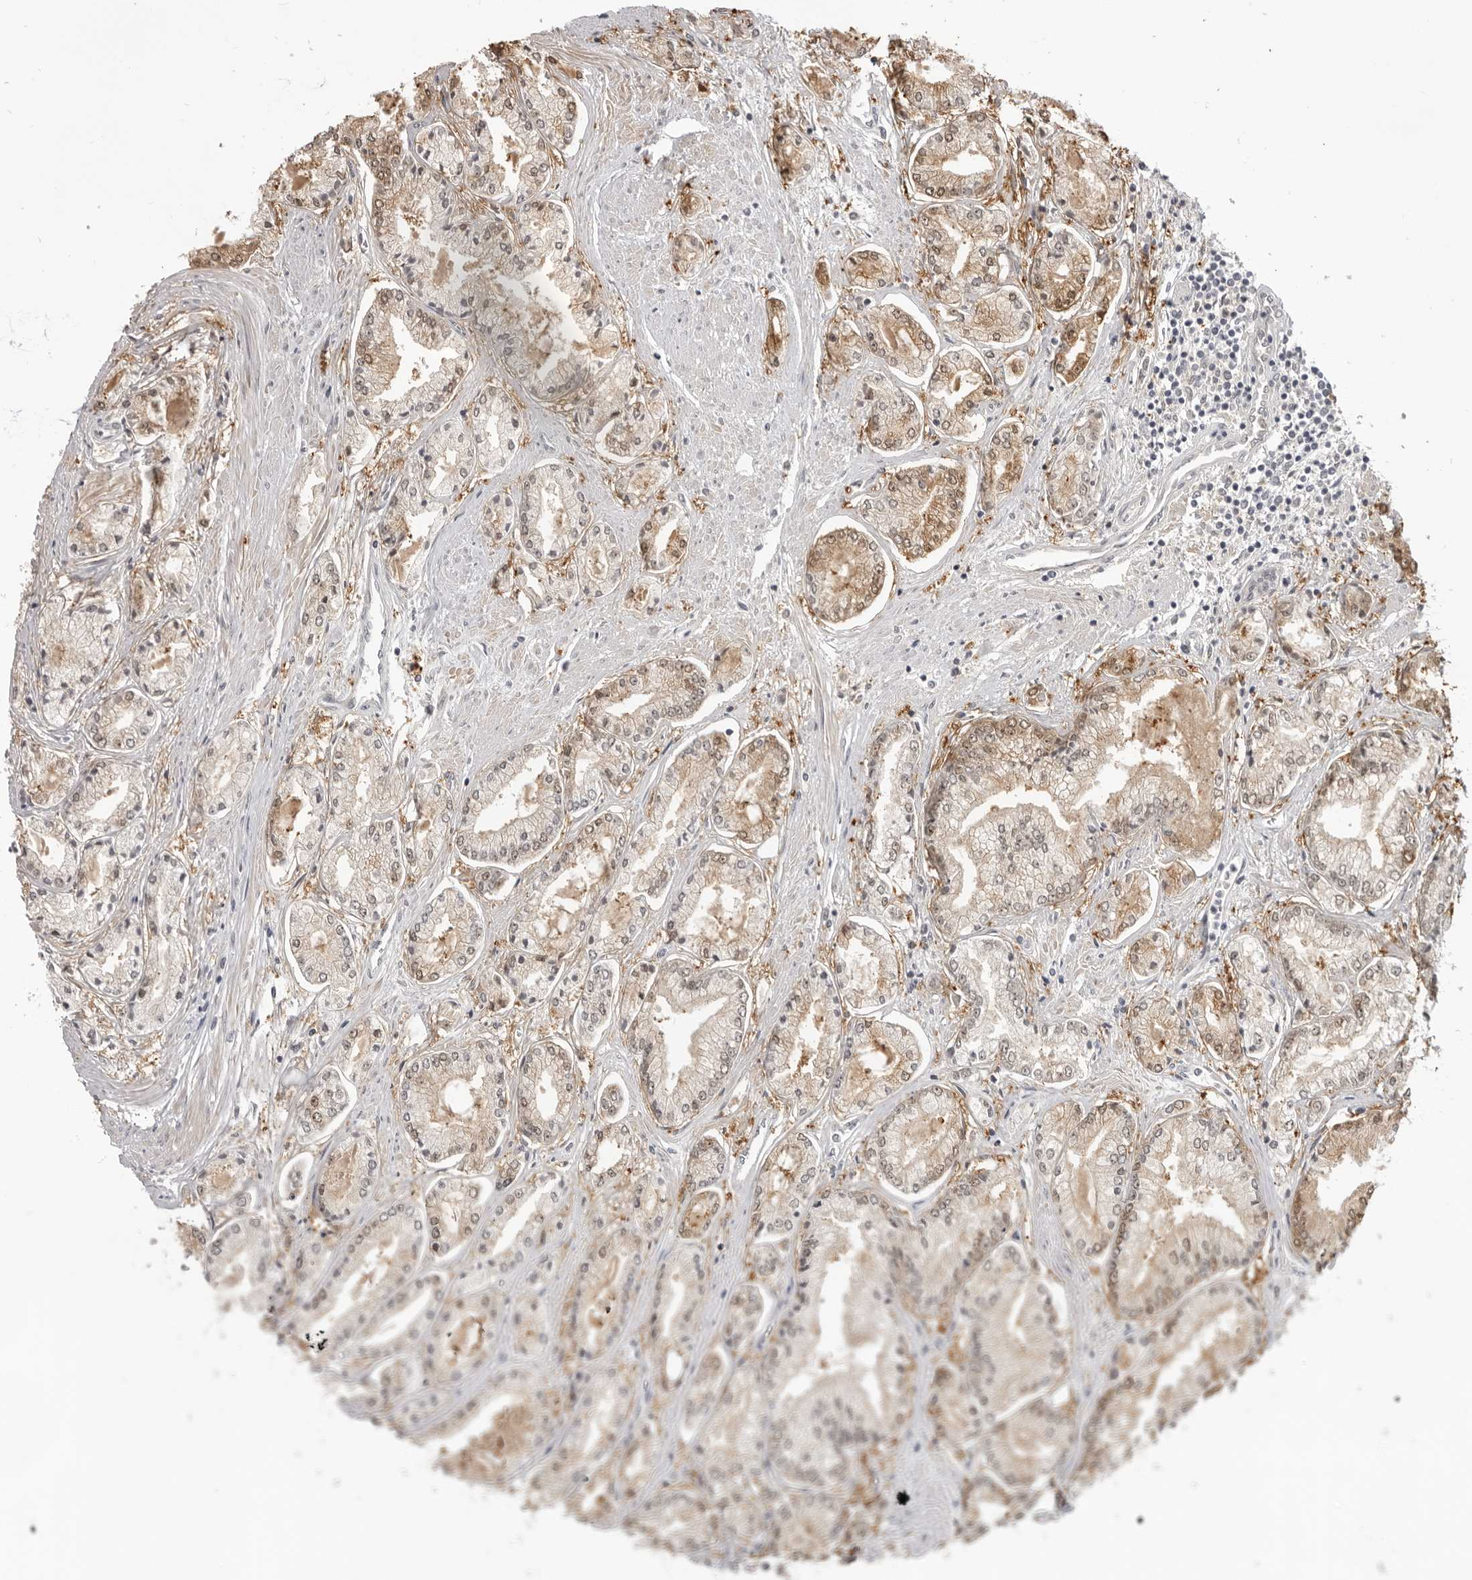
{"staining": {"intensity": "moderate", "quantity": ">75%", "location": "cytoplasmic/membranous,nuclear"}, "tissue": "prostate cancer", "cell_type": "Tumor cells", "image_type": "cancer", "snomed": [{"axis": "morphology", "description": "Adenocarcinoma, Low grade"}, {"axis": "topography", "description": "Prostate"}], "caption": "The image reveals staining of prostate cancer, revealing moderate cytoplasmic/membranous and nuclear protein expression (brown color) within tumor cells.", "gene": "SRGAP2", "patient": {"sex": "male", "age": 52}}